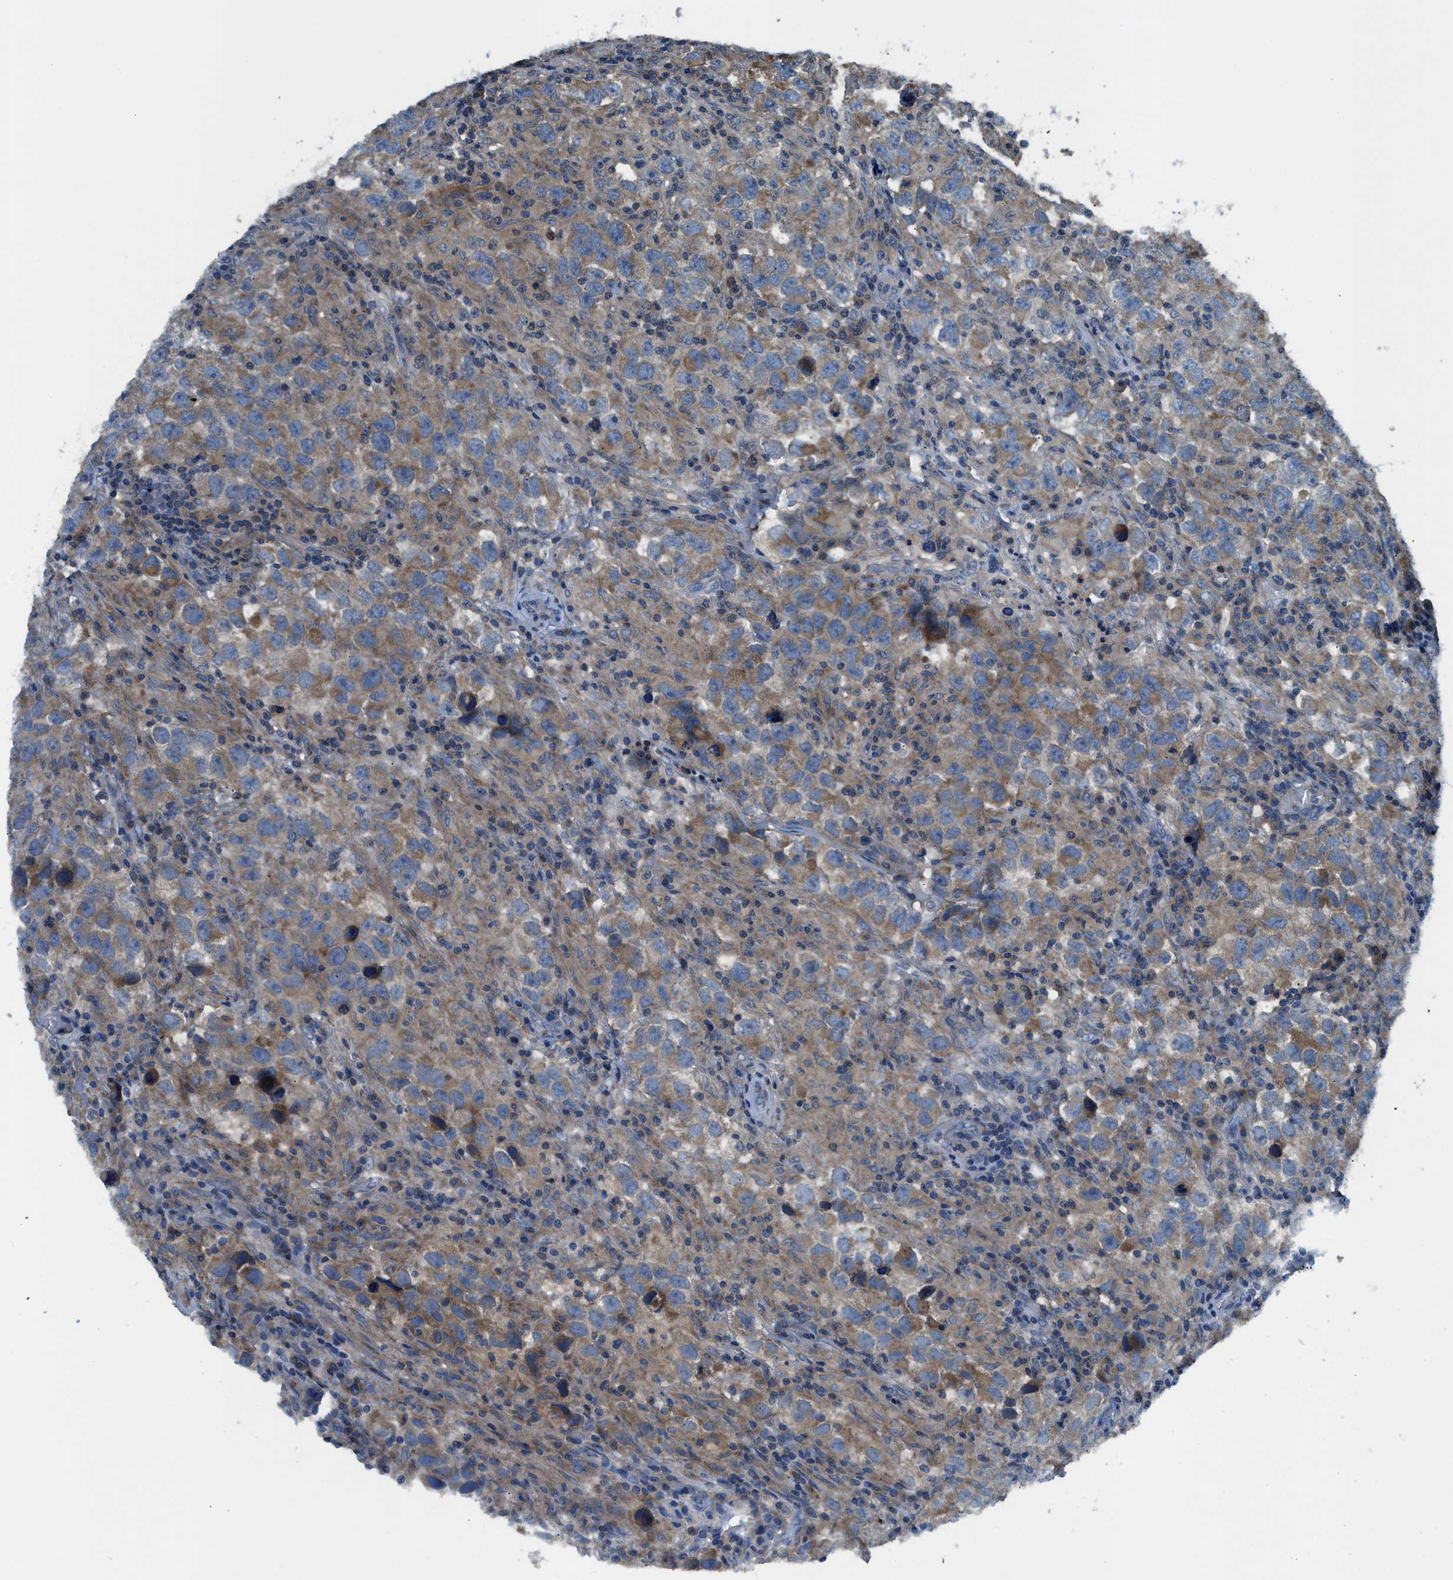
{"staining": {"intensity": "moderate", "quantity": ">75%", "location": "cytoplasmic/membranous"}, "tissue": "testis cancer", "cell_type": "Tumor cells", "image_type": "cancer", "snomed": [{"axis": "morphology", "description": "Carcinoma, Embryonal, NOS"}, {"axis": "topography", "description": "Testis"}], "caption": "This is an image of immunohistochemistry staining of testis cancer (embryonal carcinoma), which shows moderate expression in the cytoplasmic/membranous of tumor cells.", "gene": "PAFAH2", "patient": {"sex": "male", "age": 21}}